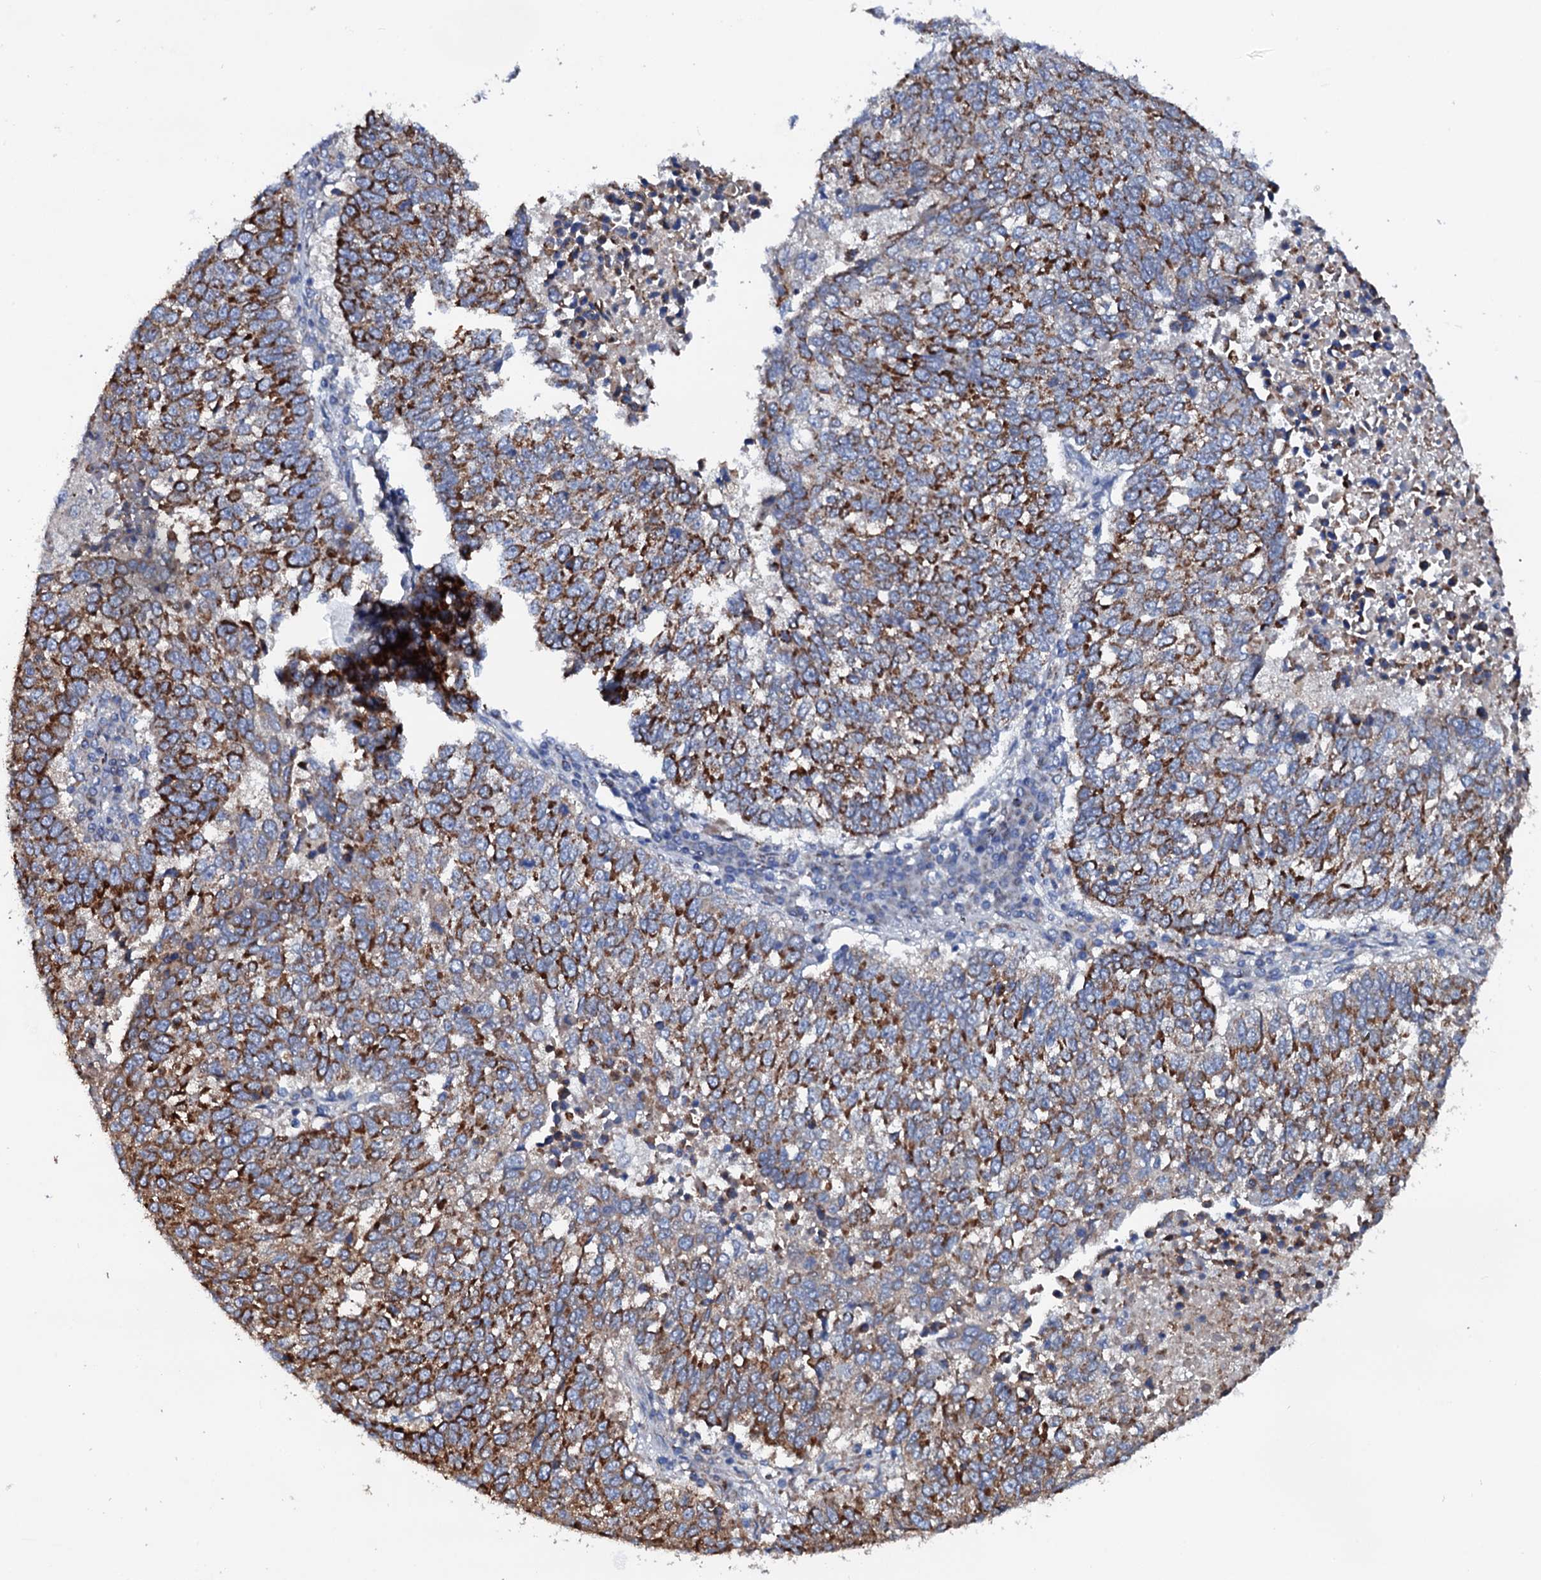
{"staining": {"intensity": "strong", "quantity": ">75%", "location": "cytoplasmic/membranous"}, "tissue": "lung cancer", "cell_type": "Tumor cells", "image_type": "cancer", "snomed": [{"axis": "morphology", "description": "Squamous cell carcinoma, NOS"}, {"axis": "topography", "description": "Lung"}], "caption": "The micrograph displays a brown stain indicating the presence of a protein in the cytoplasmic/membranous of tumor cells in lung squamous cell carcinoma.", "gene": "PTCD3", "patient": {"sex": "male", "age": 73}}